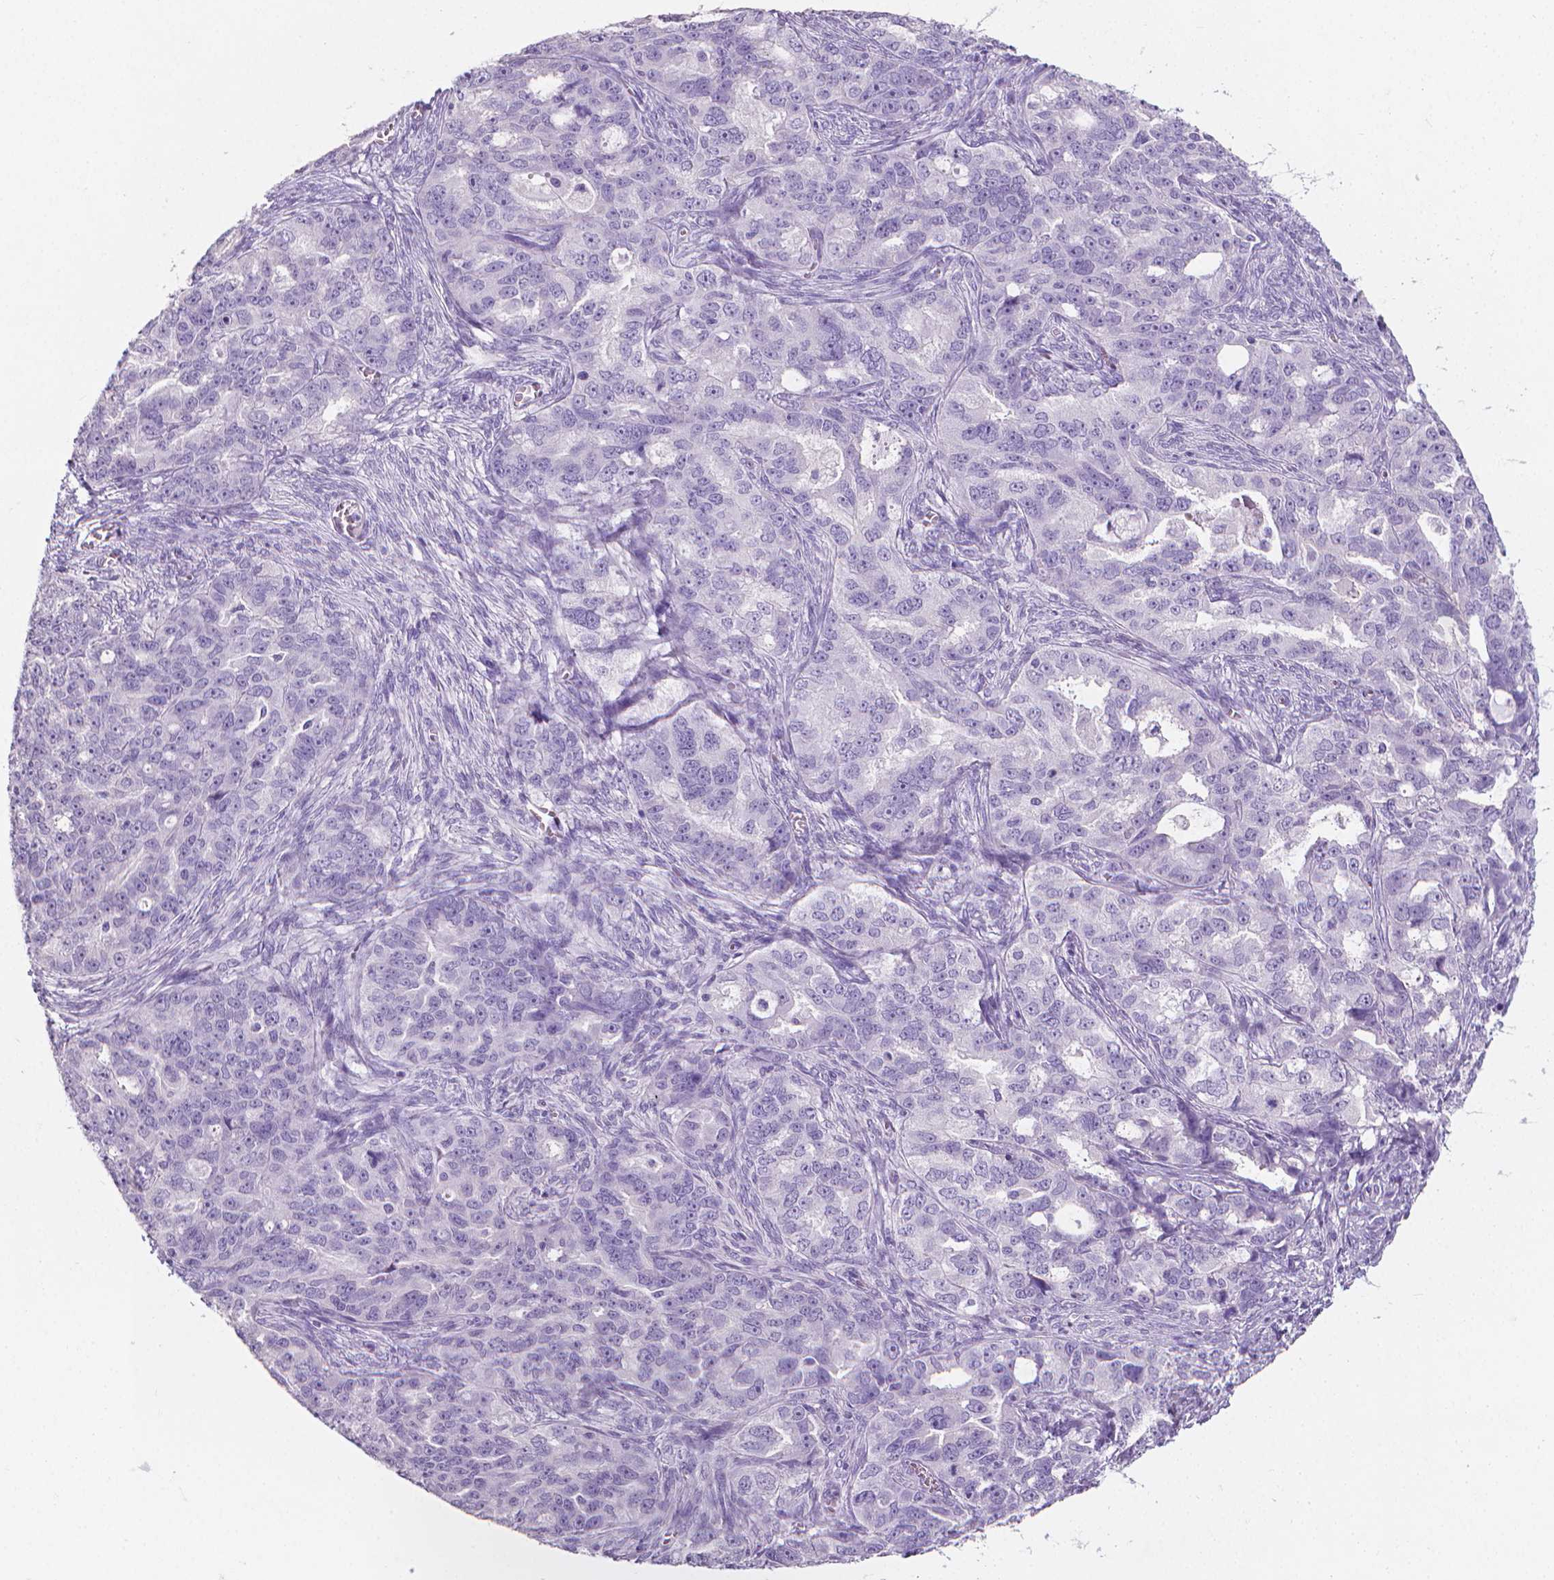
{"staining": {"intensity": "negative", "quantity": "none", "location": "none"}, "tissue": "ovarian cancer", "cell_type": "Tumor cells", "image_type": "cancer", "snomed": [{"axis": "morphology", "description": "Cystadenocarcinoma, serous, NOS"}, {"axis": "topography", "description": "Ovary"}], "caption": "Tumor cells are negative for brown protein staining in ovarian serous cystadenocarcinoma. (Brightfield microscopy of DAB (3,3'-diaminobenzidine) immunohistochemistry at high magnification).", "gene": "XPNPEP2", "patient": {"sex": "female", "age": 51}}